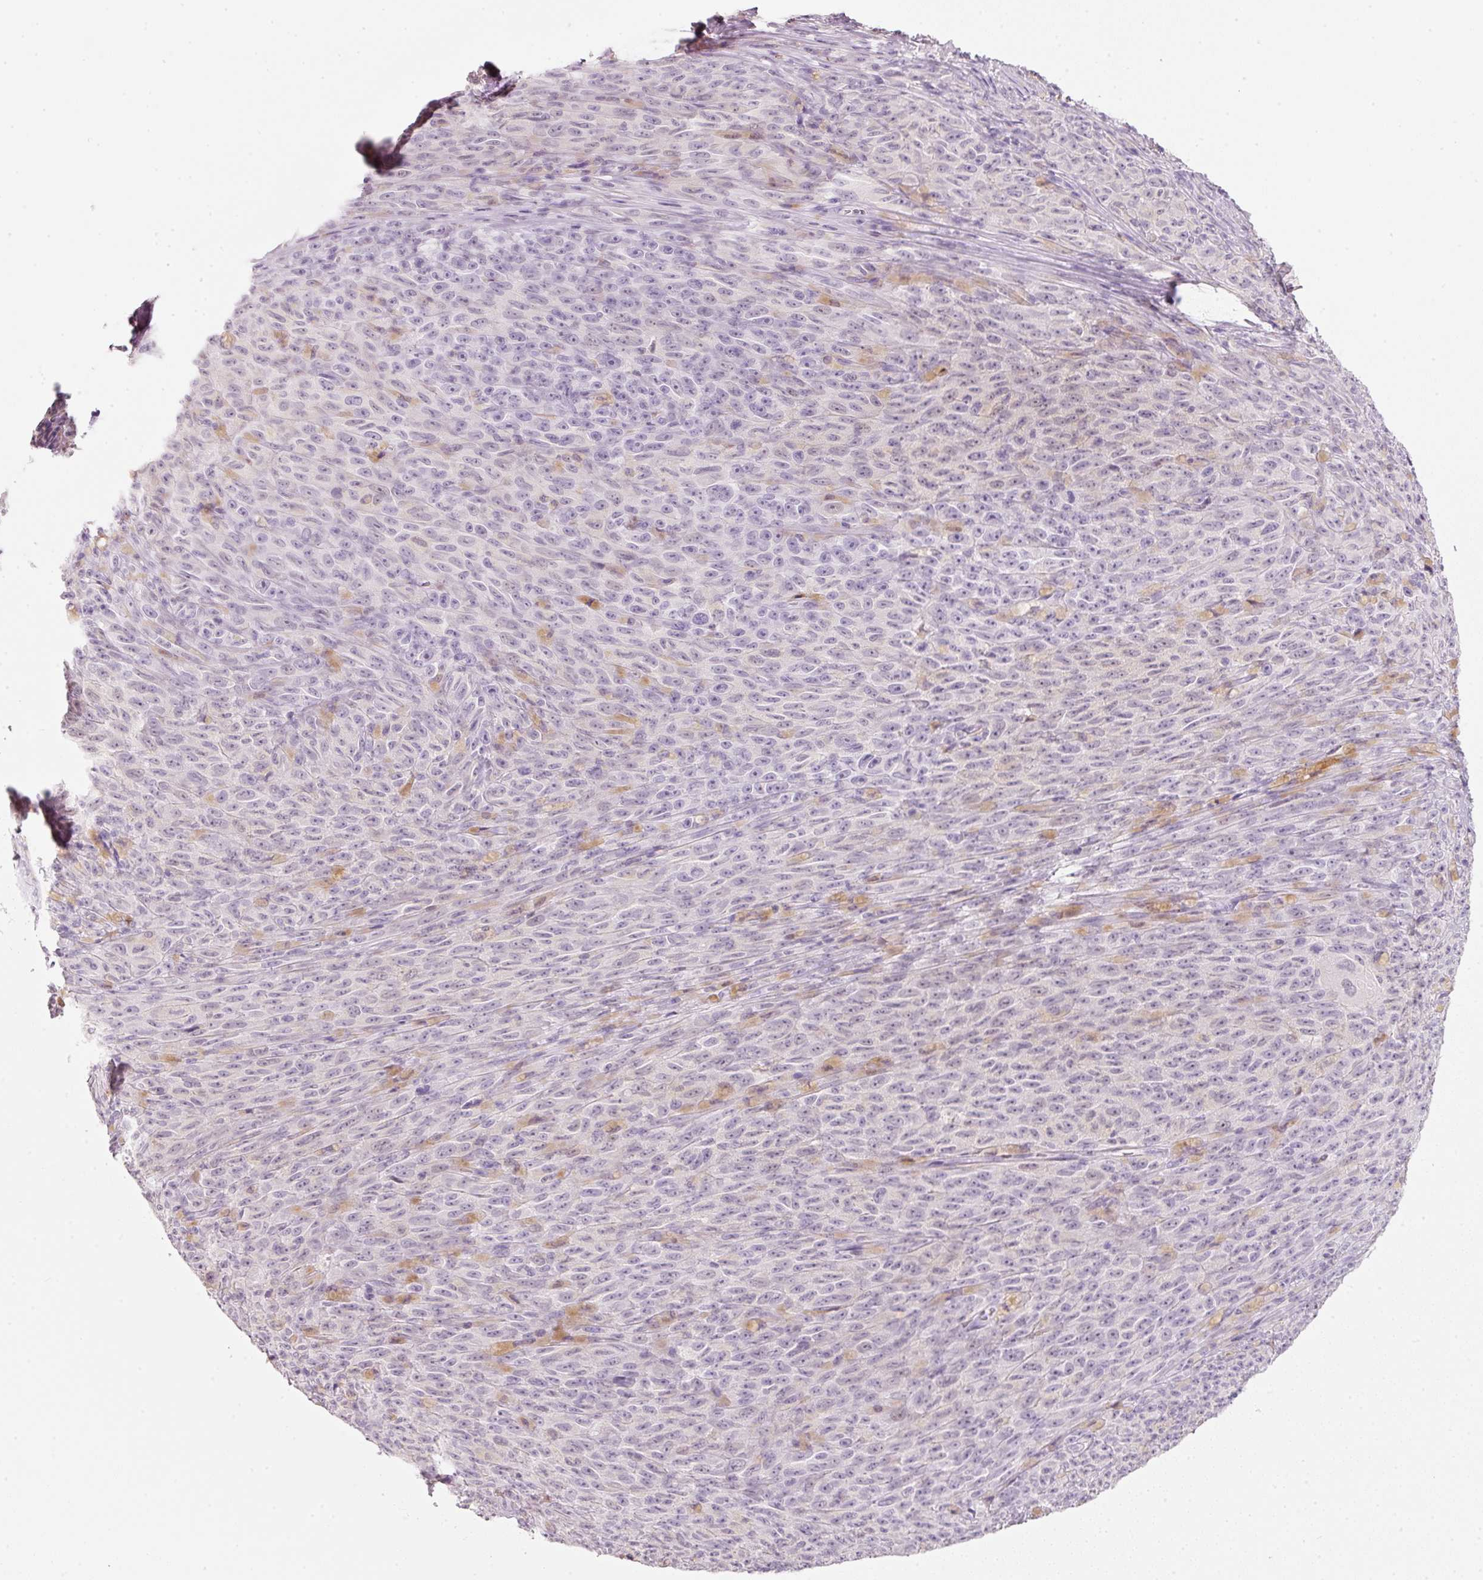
{"staining": {"intensity": "negative", "quantity": "none", "location": "none"}, "tissue": "melanoma", "cell_type": "Tumor cells", "image_type": "cancer", "snomed": [{"axis": "morphology", "description": "Malignant melanoma, NOS"}, {"axis": "topography", "description": "Skin"}], "caption": "Human malignant melanoma stained for a protein using immunohistochemistry reveals no positivity in tumor cells.", "gene": "ENSG00000206549", "patient": {"sex": "female", "age": 82}}